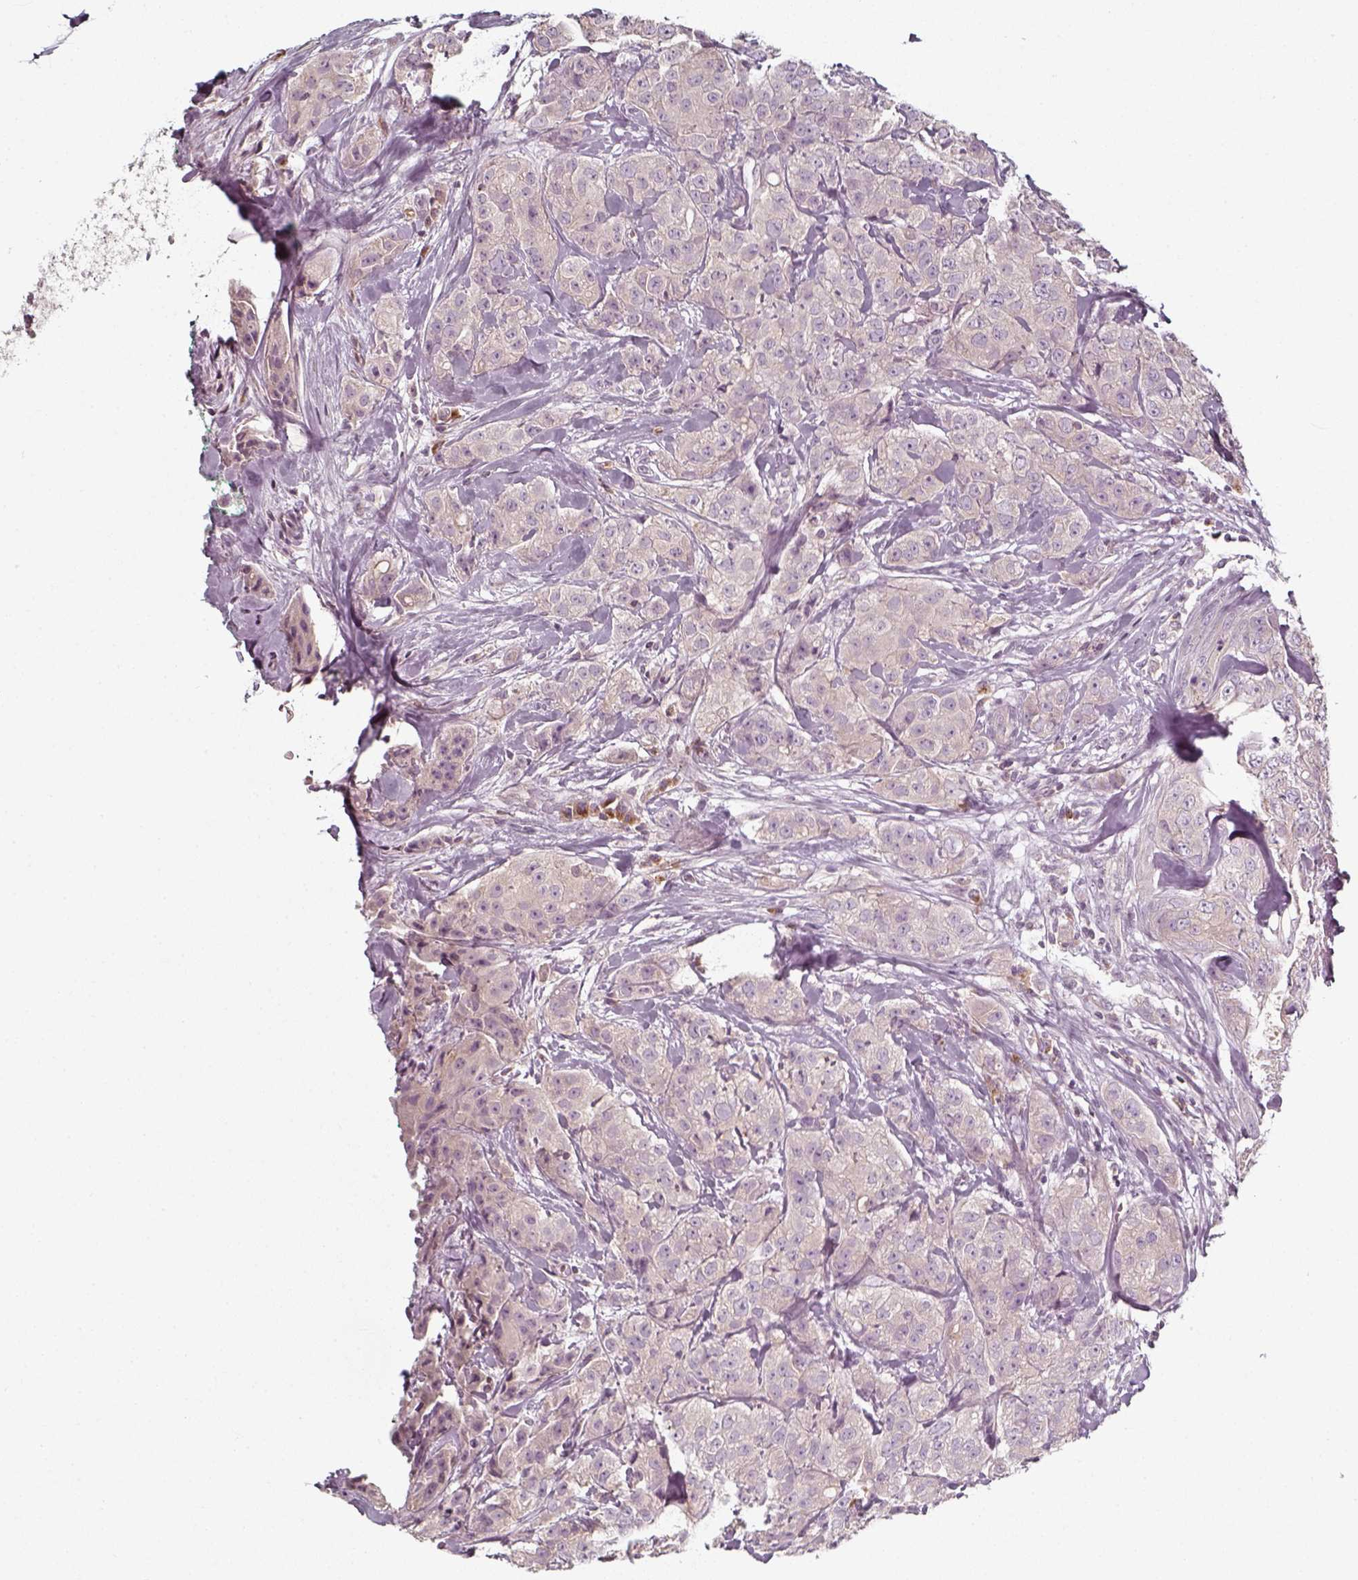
{"staining": {"intensity": "weak", "quantity": "<25%", "location": "cytoplasmic/membranous"}, "tissue": "breast cancer", "cell_type": "Tumor cells", "image_type": "cancer", "snomed": [{"axis": "morphology", "description": "Duct carcinoma"}, {"axis": "topography", "description": "Breast"}], "caption": "An image of human breast cancer is negative for staining in tumor cells. (Immunohistochemistry, brightfield microscopy, high magnification).", "gene": "UNC13D", "patient": {"sex": "female", "age": 43}}